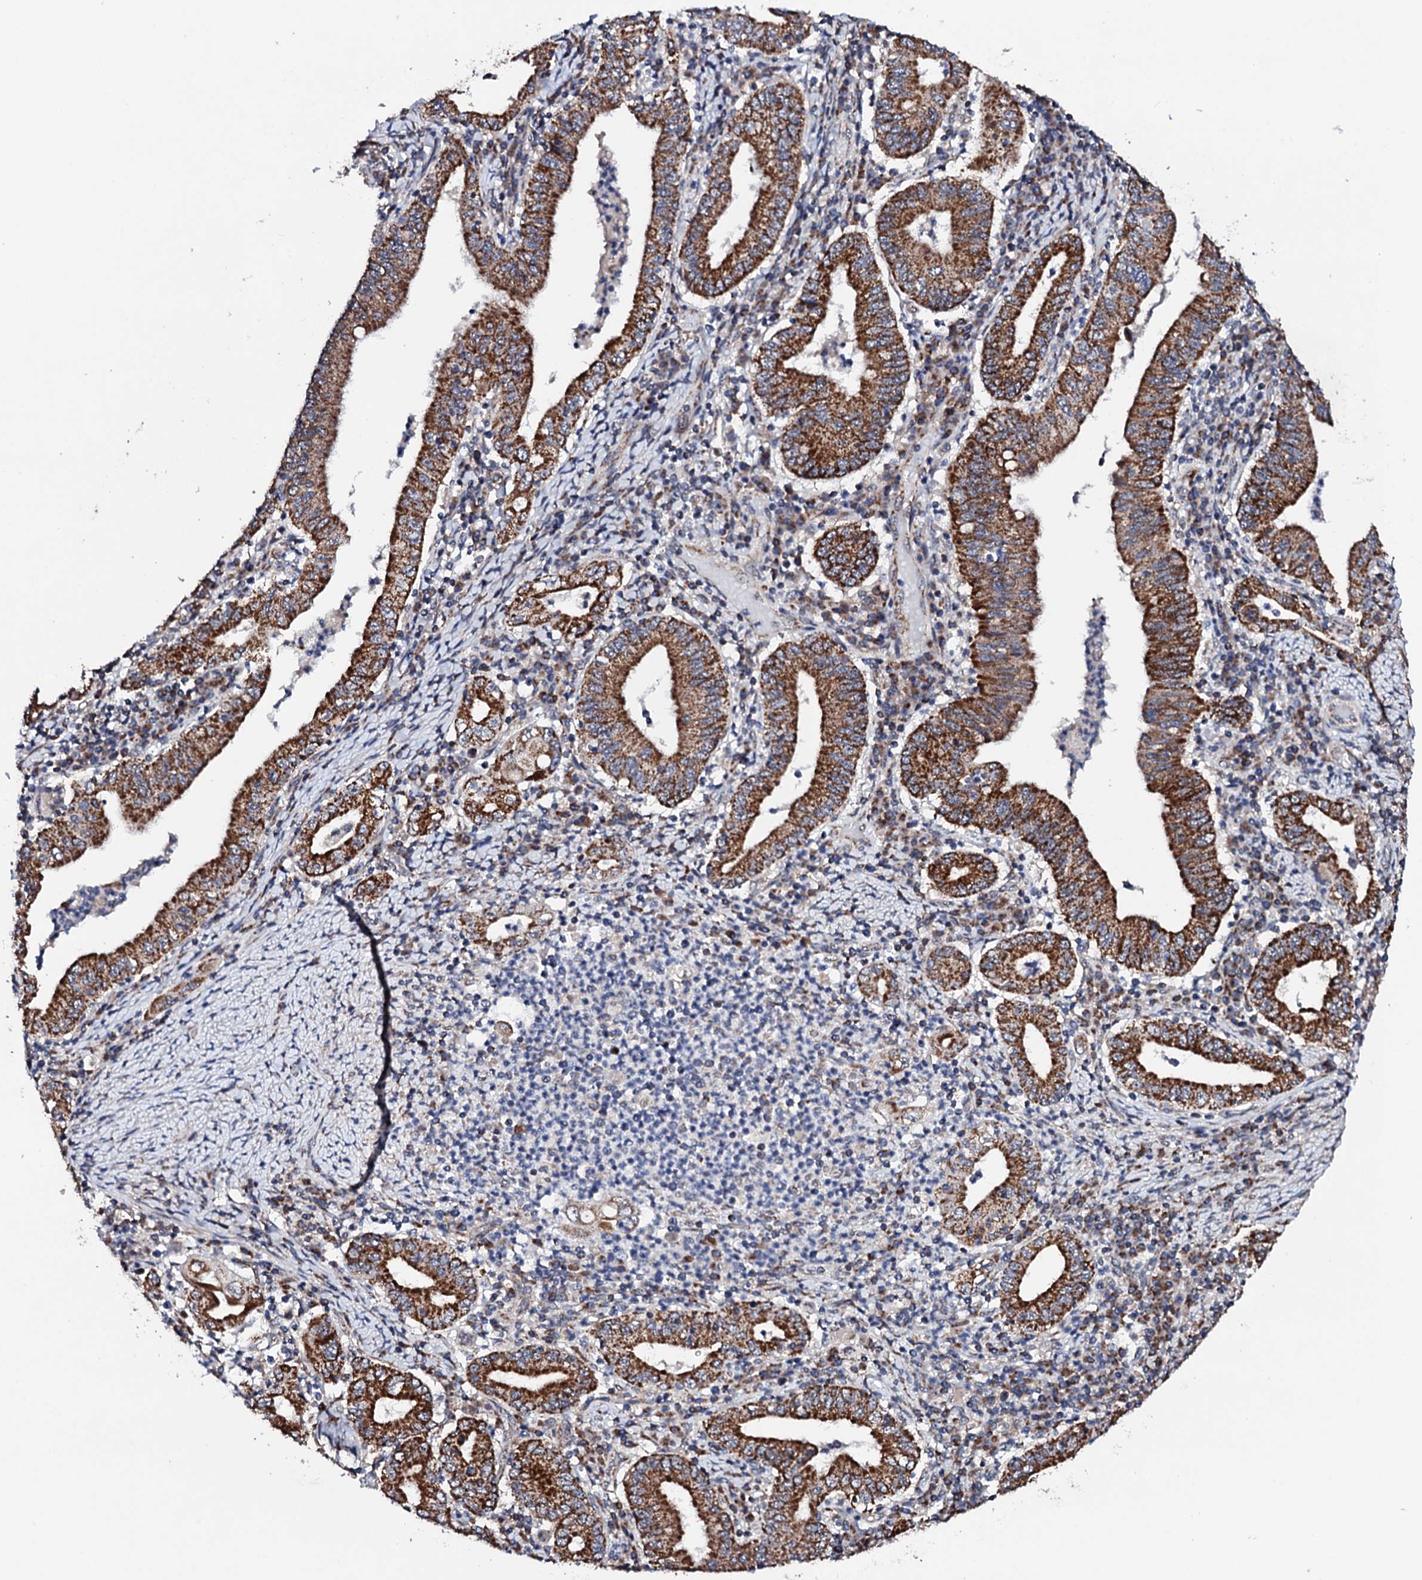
{"staining": {"intensity": "strong", "quantity": ">75%", "location": "cytoplasmic/membranous"}, "tissue": "stomach cancer", "cell_type": "Tumor cells", "image_type": "cancer", "snomed": [{"axis": "morphology", "description": "Normal tissue, NOS"}, {"axis": "morphology", "description": "Adenocarcinoma, NOS"}, {"axis": "topography", "description": "Esophagus"}, {"axis": "topography", "description": "Stomach, upper"}, {"axis": "topography", "description": "Peripheral nerve tissue"}], "caption": "This is an image of IHC staining of stomach cancer, which shows strong positivity in the cytoplasmic/membranous of tumor cells.", "gene": "MTIF3", "patient": {"sex": "male", "age": 62}}